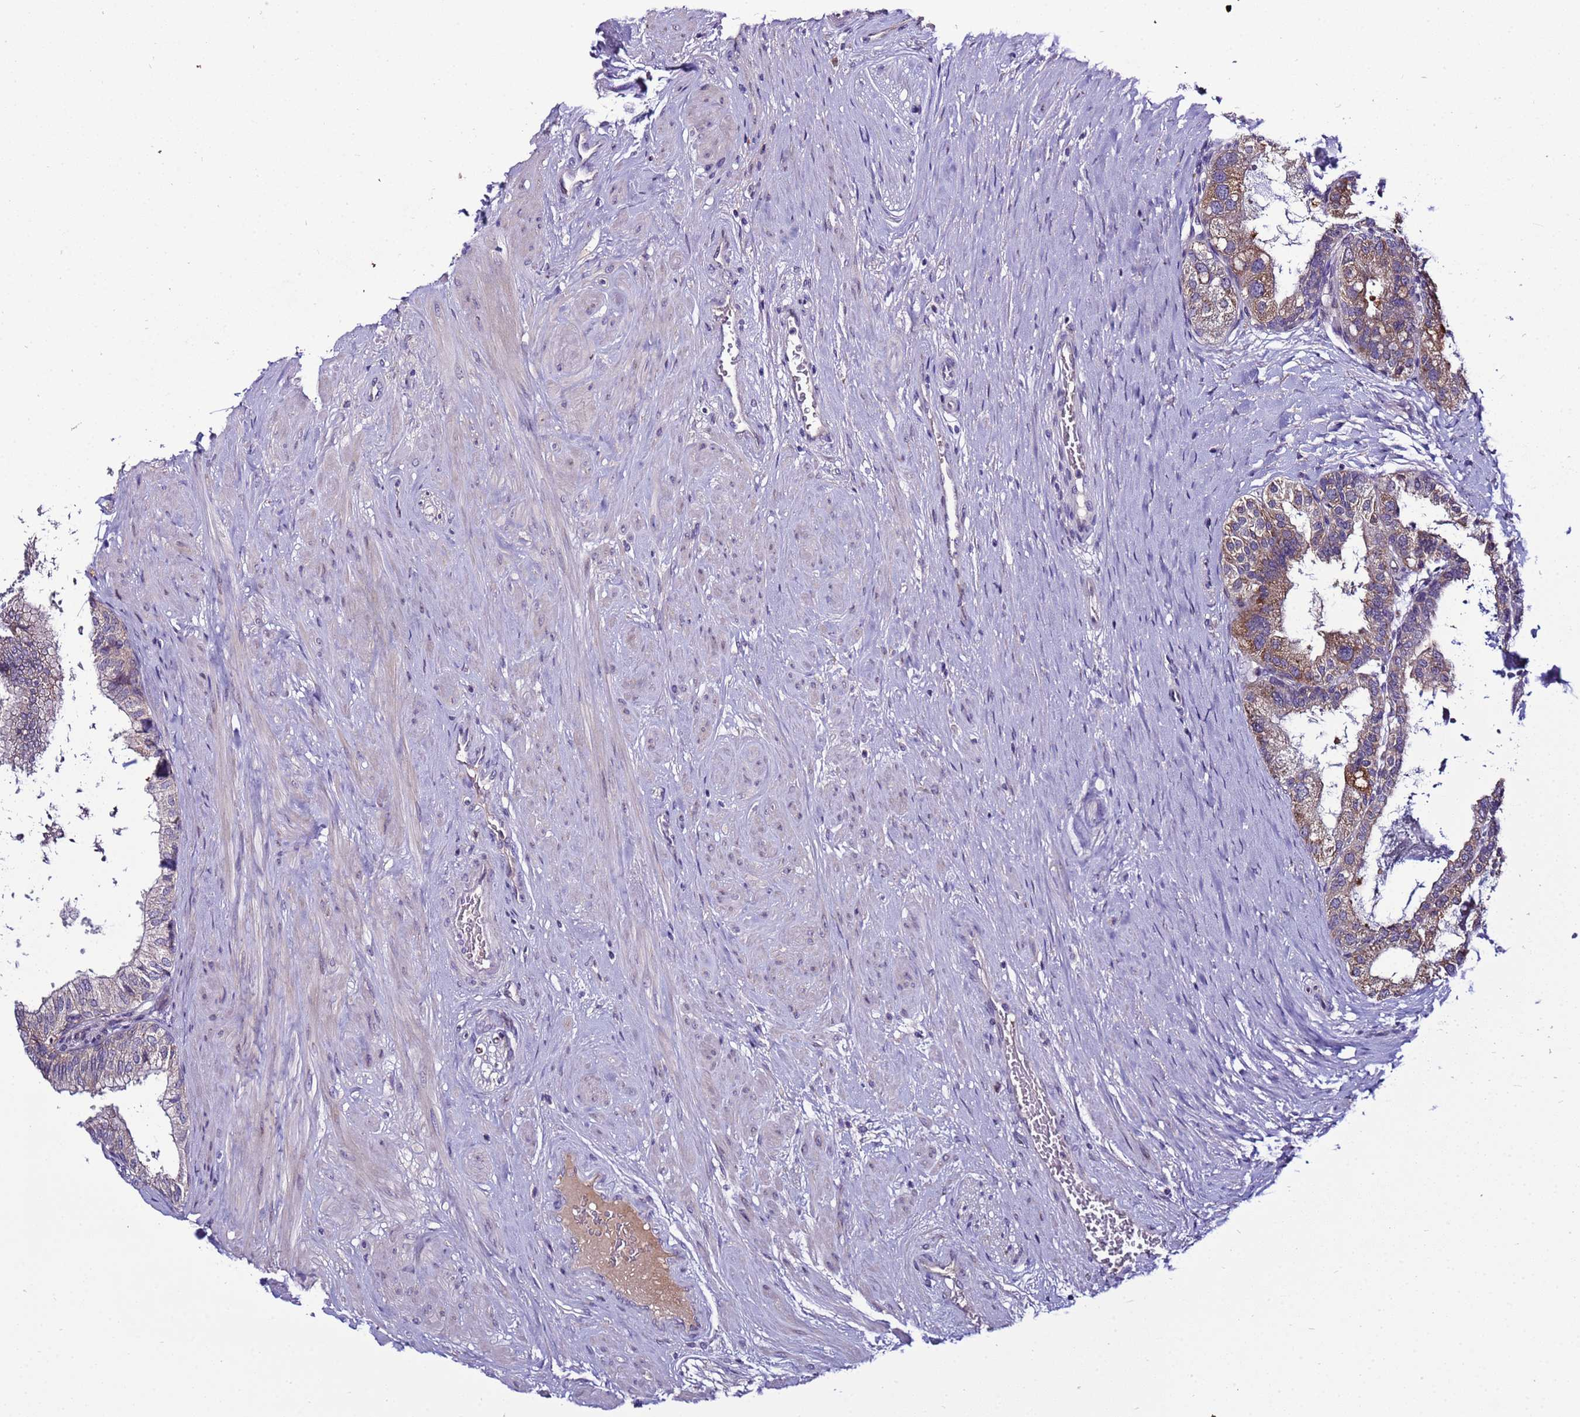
{"staining": {"intensity": "moderate", "quantity": "<25%", "location": "cytoplasmic/membranous"}, "tissue": "prostate", "cell_type": "Glandular cells", "image_type": "normal", "snomed": [{"axis": "morphology", "description": "Normal tissue, NOS"}, {"axis": "topography", "description": "Prostate"}], "caption": "A high-resolution histopathology image shows immunohistochemistry (IHC) staining of normal prostate, which displays moderate cytoplasmic/membranous positivity in approximately <25% of glandular cells.", "gene": "NOL8", "patient": {"sex": "male", "age": 60}}